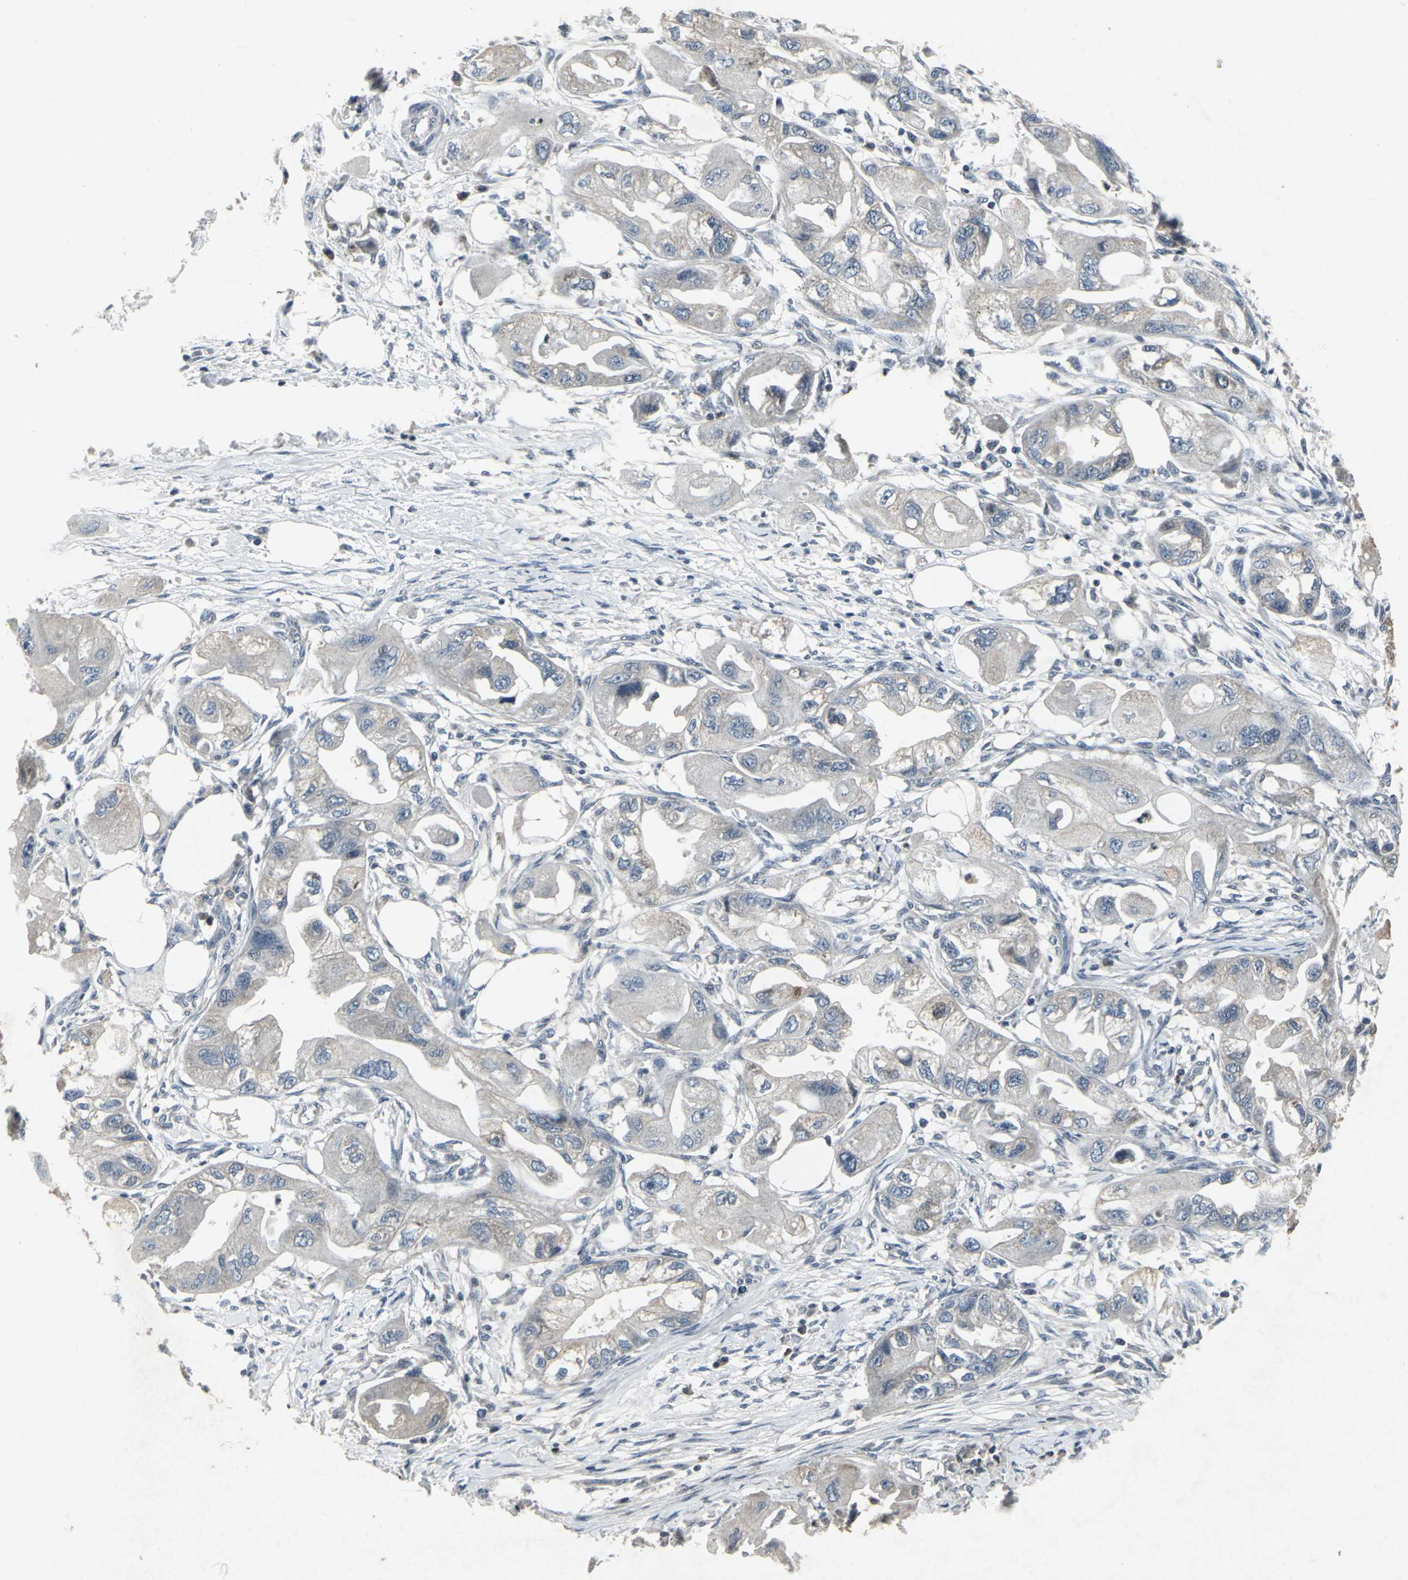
{"staining": {"intensity": "weak", "quantity": "<25%", "location": "cytoplasmic/membranous"}, "tissue": "endometrial cancer", "cell_type": "Tumor cells", "image_type": "cancer", "snomed": [{"axis": "morphology", "description": "Adenocarcinoma, NOS"}, {"axis": "topography", "description": "Endometrium"}], "caption": "The histopathology image demonstrates no significant positivity in tumor cells of endometrial adenocarcinoma. Brightfield microscopy of immunohistochemistry (IHC) stained with DAB (3,3'-diaminobenzidine) (brown) and hematoxylin (blue), captured at high magnification.", "gene": "BMP4", "patient": {"sex": "female", "age": 67}}